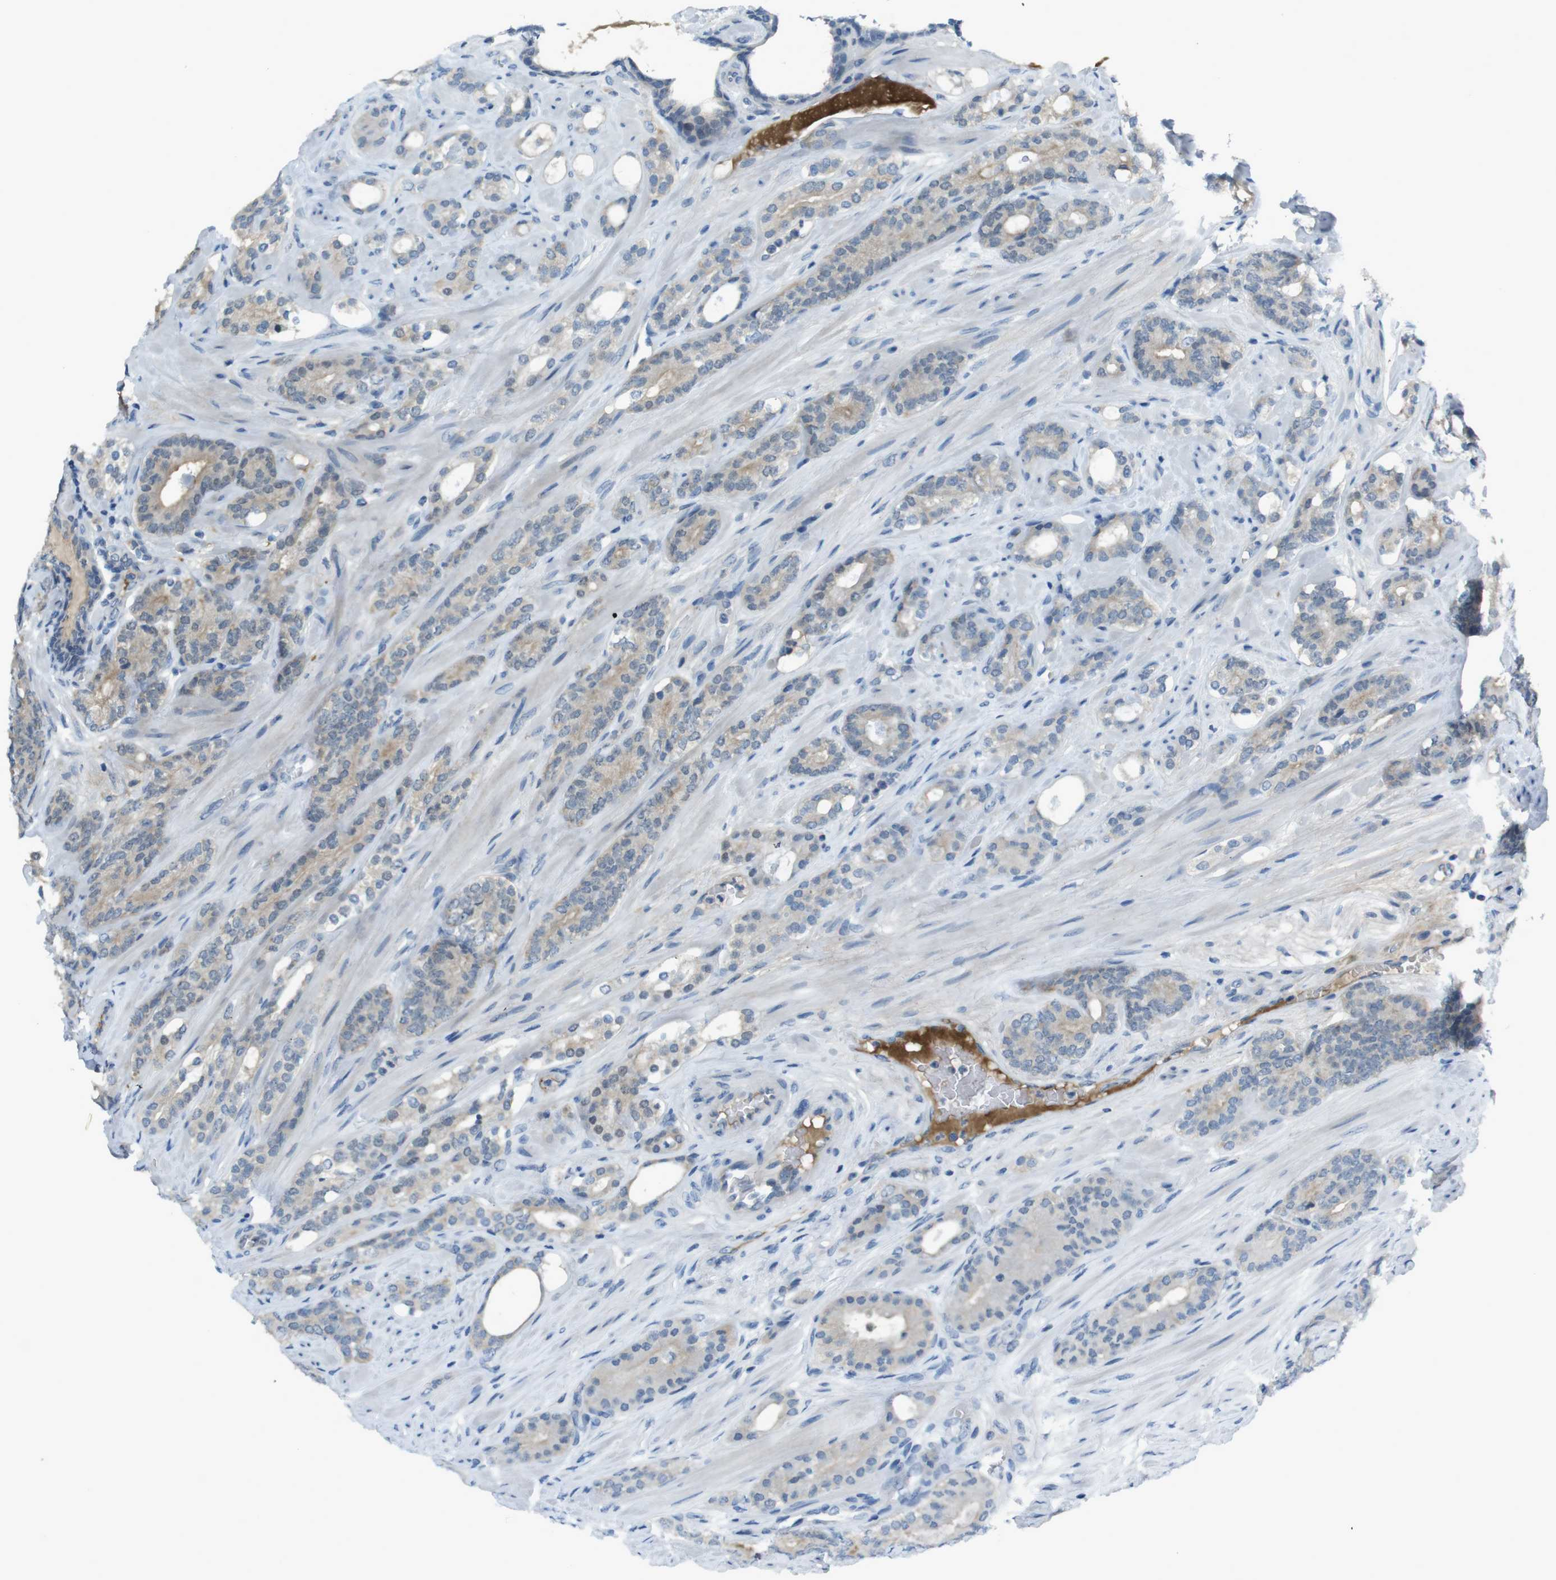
{"staining": {"intensity": "moderate", "quantity": "<25%", "location": "cytoplasmic/membranous"}, "tissue": "prostate cancer", "cell_type": "Tumor cells", "image_type": "cancer", "snomed": [{"axis": "morphology", "description": "Adenocarcinoma, Low grade"}, {"axis": "topography", "description": "Prostate"}], "caption": "Immunohistochemistry micrograph of prostate cancer stained for a protein (brown), which reveals low levels of moderate cytoplasmic/membranous positivity in approximately <25% of tumor cells.", "gene": "ZDHHC20", "patient": {"sex": "male", "age": 63}}